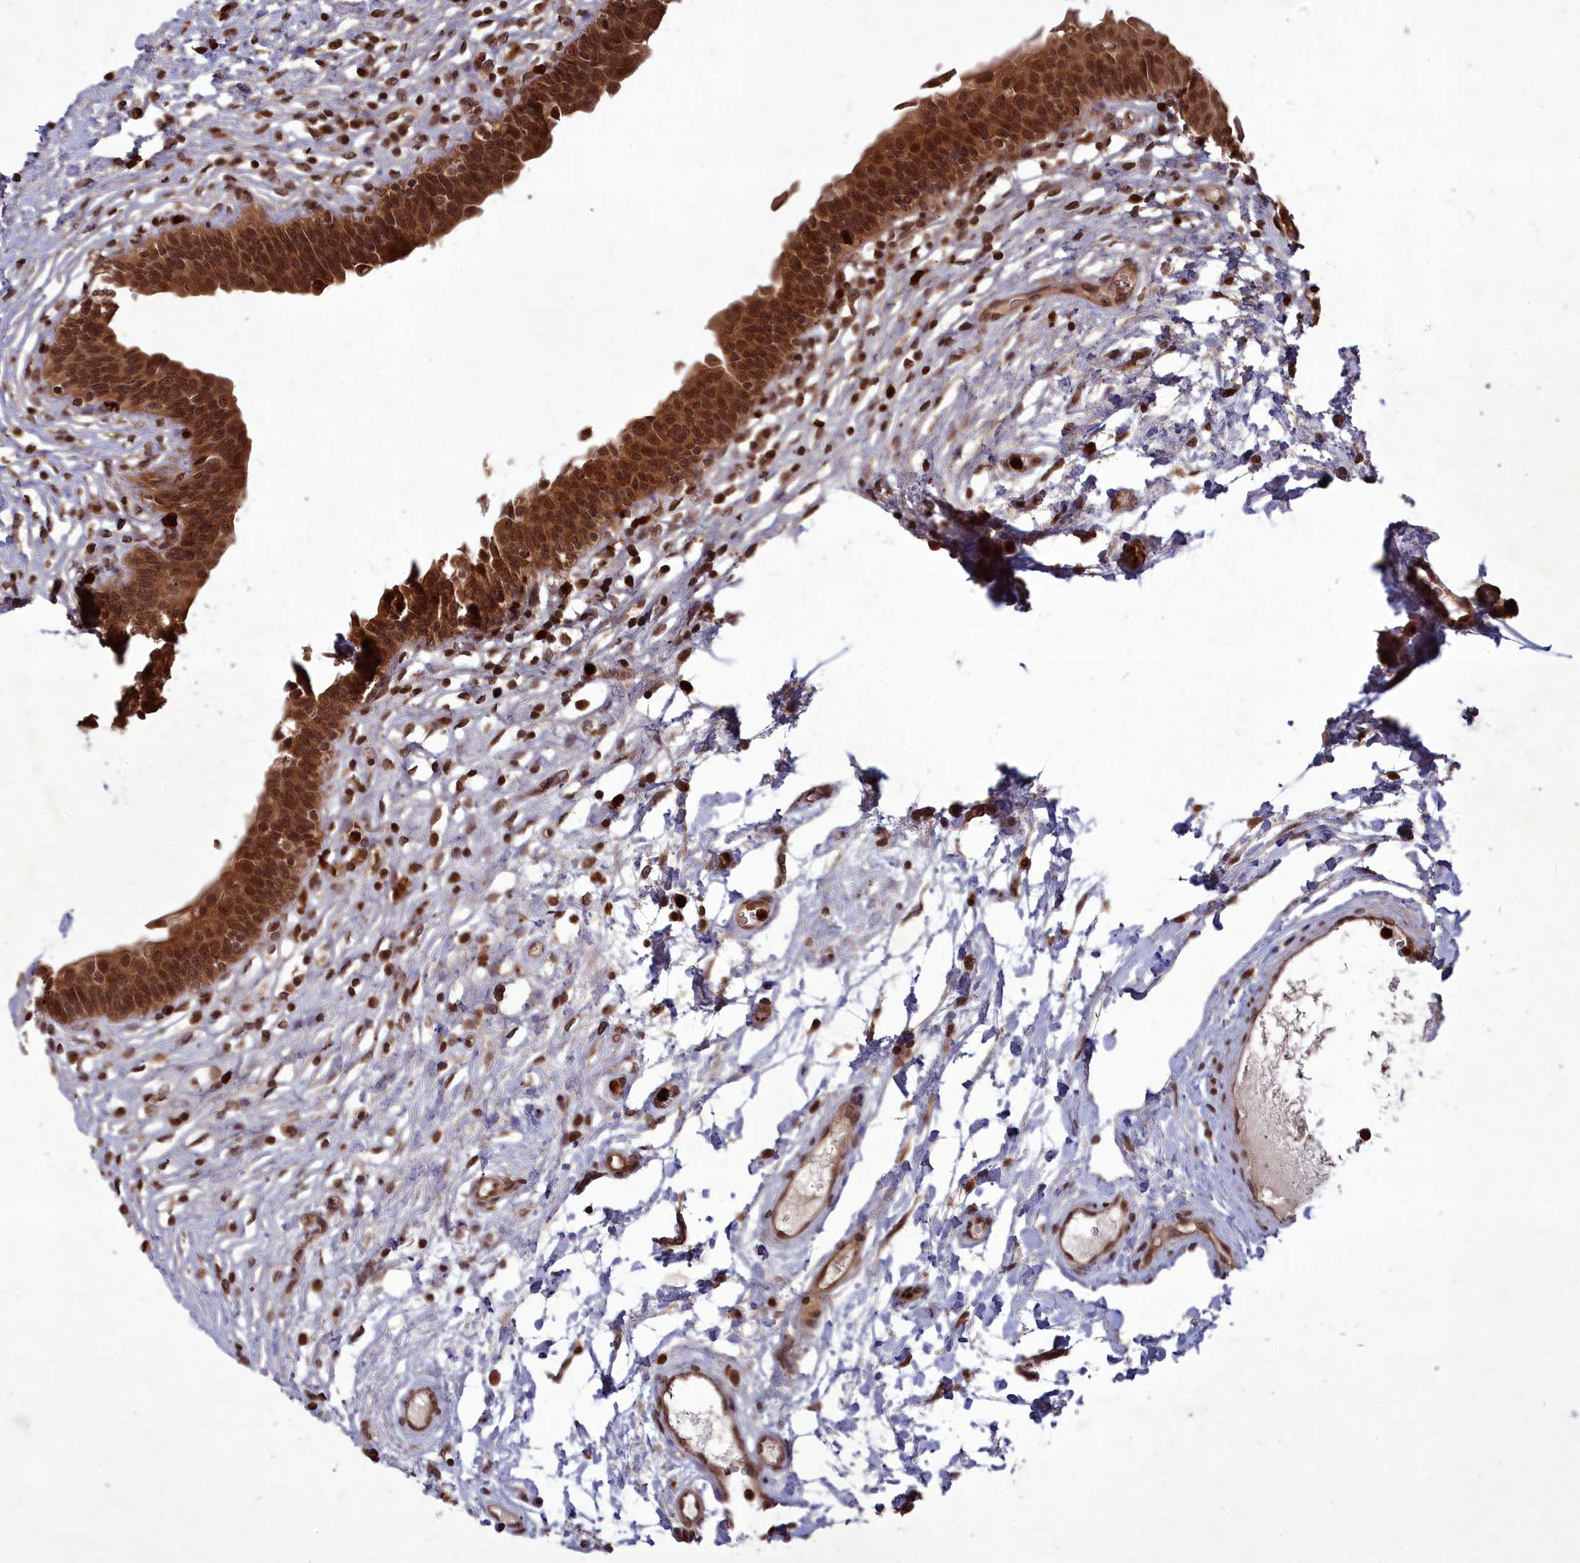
{"staining": {"intensity": "strong", "quantity": ">75%", "location": "cytoplasmic/membranous,nuclear"}, "tissue": "urinary bladder", "cell_type": "Urothelial cells", "image_type": "normal", "snomed": [{"axis": "morphology", "description": "Normal tissue, NOS"}, {"axis": "topography", "description": "Urinary bladder"}], "caption": "A brown stain labels strong cytoplasmic/membranous,nuclear staining of a protein in urothelial cells of unremarkable urinary bladder.", "gene": "SRMS", "patient": {"sex": "male", "age": 83}}